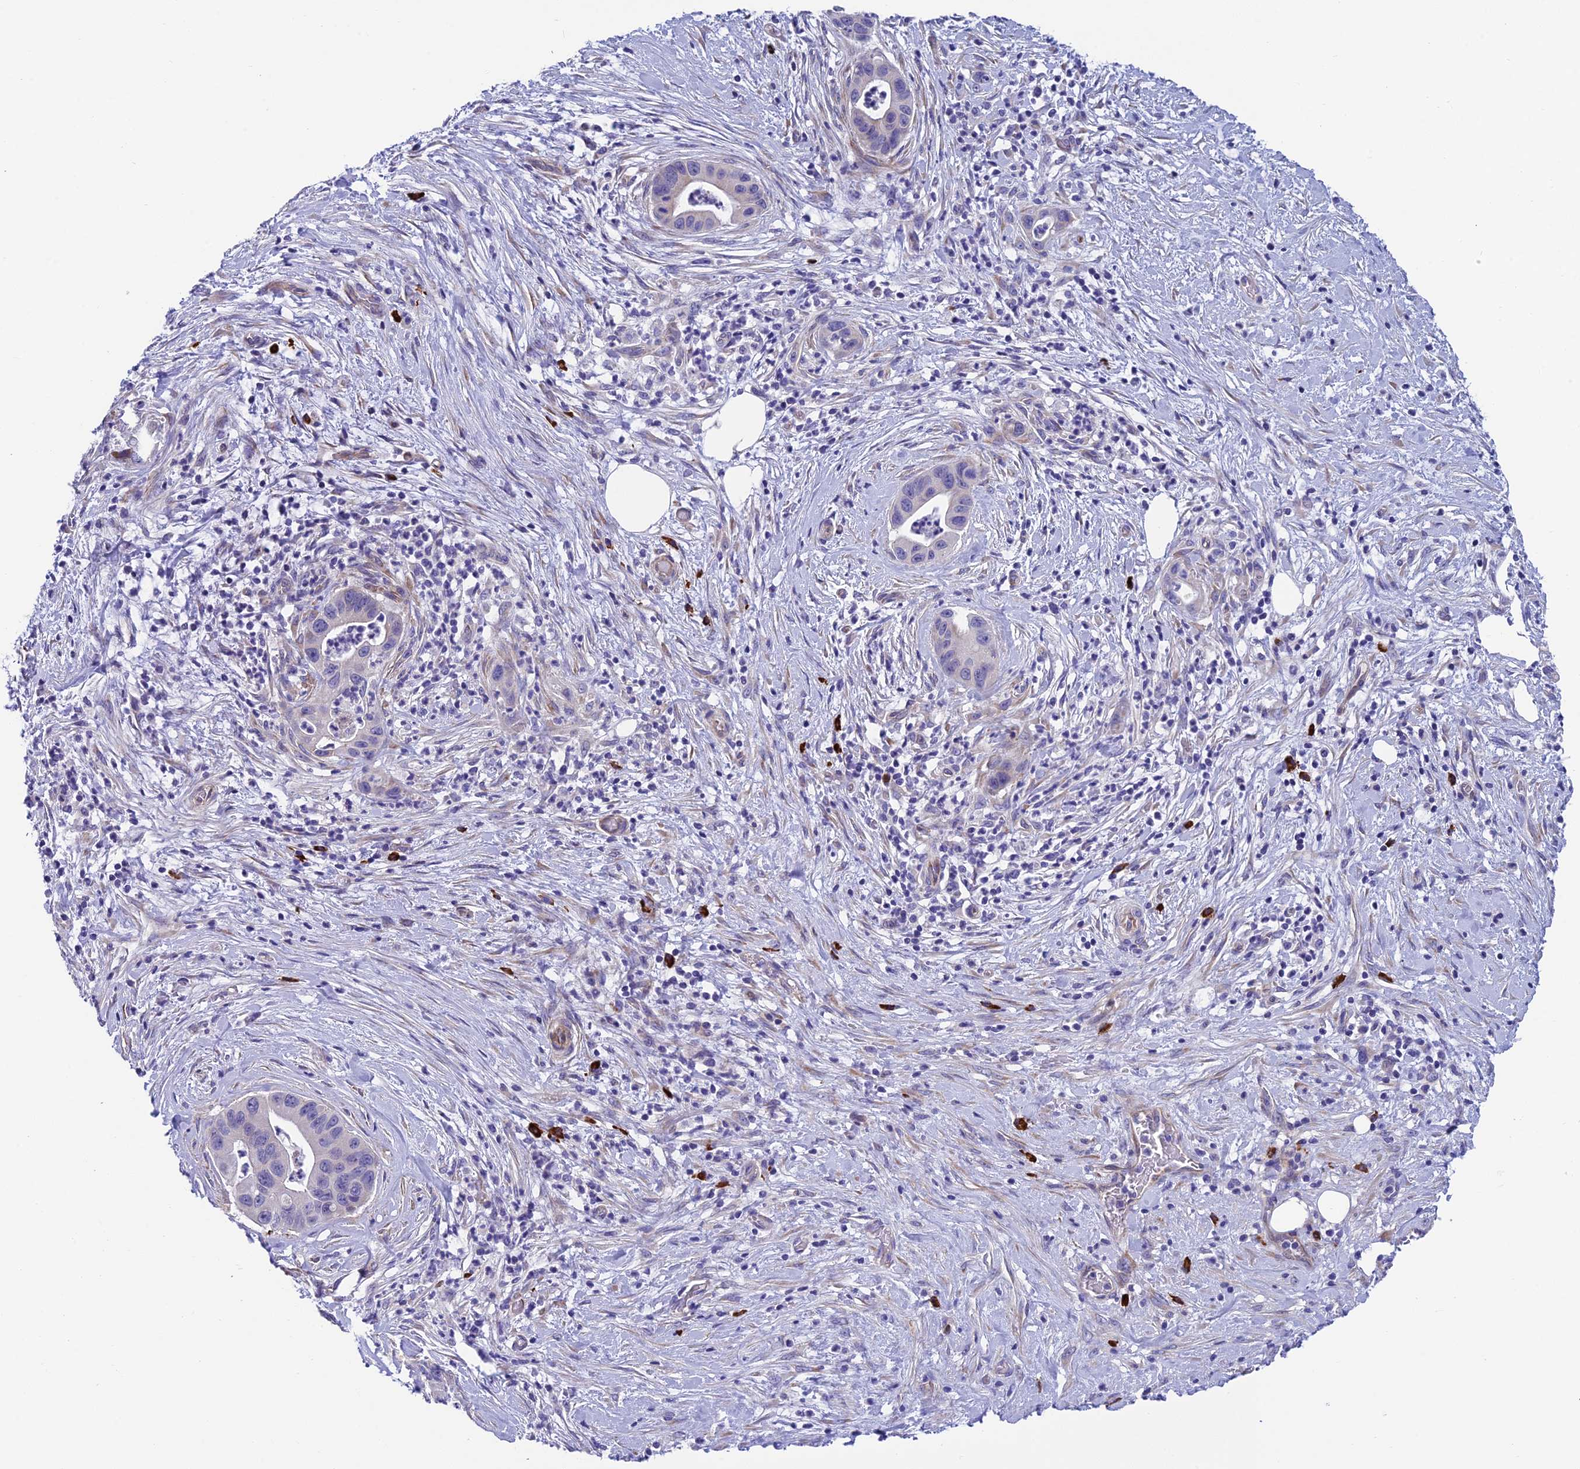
{"staining": {"intensity": "negative", "quantity": "none", "location": "none"}, "tissue": "pancreatic cancer", "cell_type": "Tumor cells", "image_type": "cancer", "snomed": [{"axis": "morphology", "description": "Adenocarcinoma, NOS"}, {"axis": "topography", "description": "Pancreas"}], "caption": "The micrograph displays no staining of tumor cells in pancreatic cancer (adenocarcinoma).", "gene": "MACIR", "patient": {"sex": "male", "age": 73}}